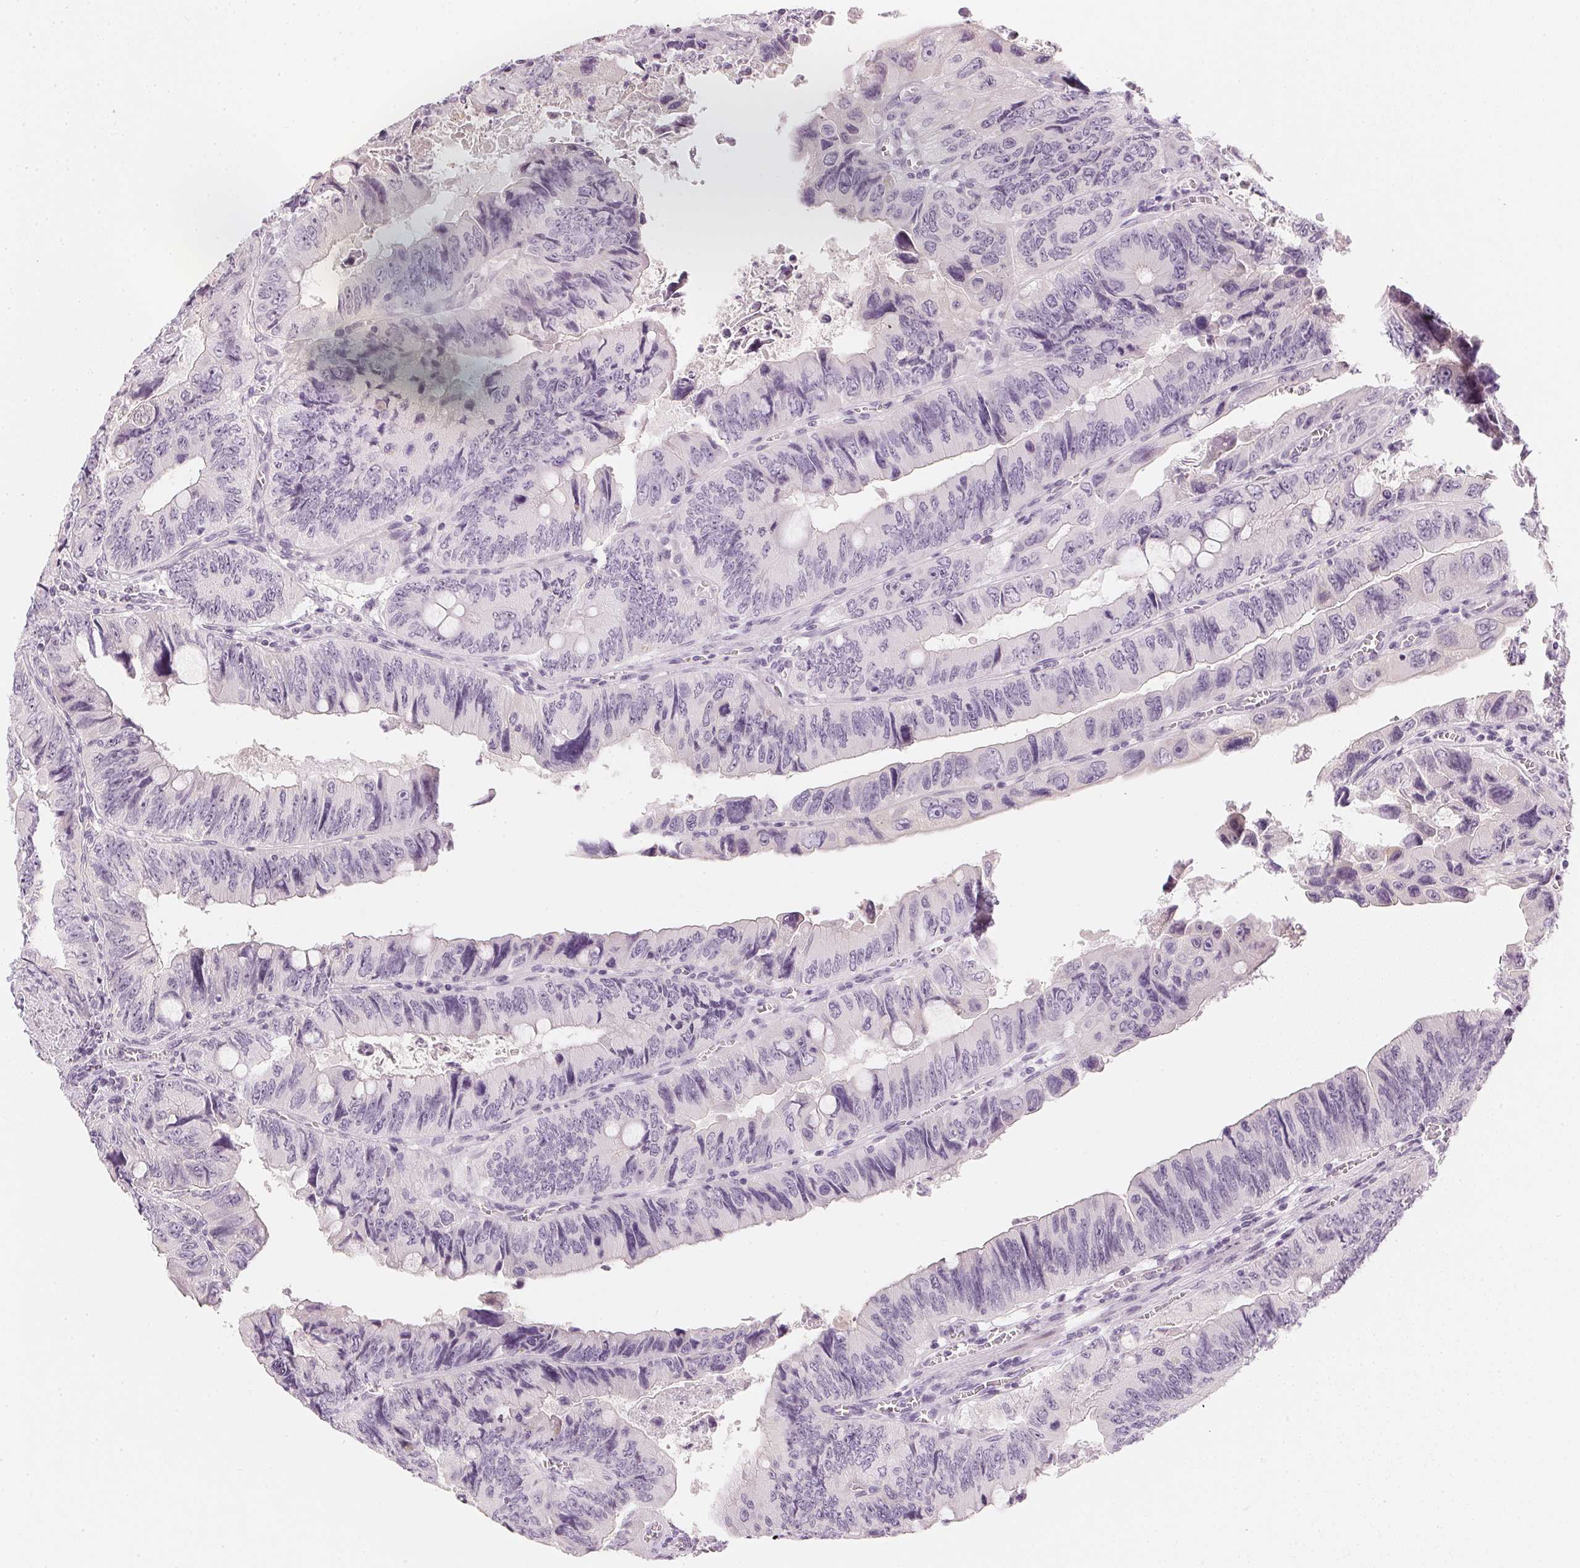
{"staining": {"intensity": "negative", "quantity": "none", "location": "none"}, "tissue": "colorectal cancer", "cell_type": "Tumor cells", "image_type": "cancer", "snomed": [{"axis": "morphology", "description": "Adenocarcinoma, NOS"}, {"axis": "topography", "description": "Colon"}], "caption": "This image is of colorectal adenocarcinoma stained with IHC to label a protein in brown with the nuclei are counter-stained blue. There is no expression in tumor cells. (DAB IHC with hematoxylin counter stain).", "gene": "CHST4", "patient": {"sex": "female", "age": 84}}